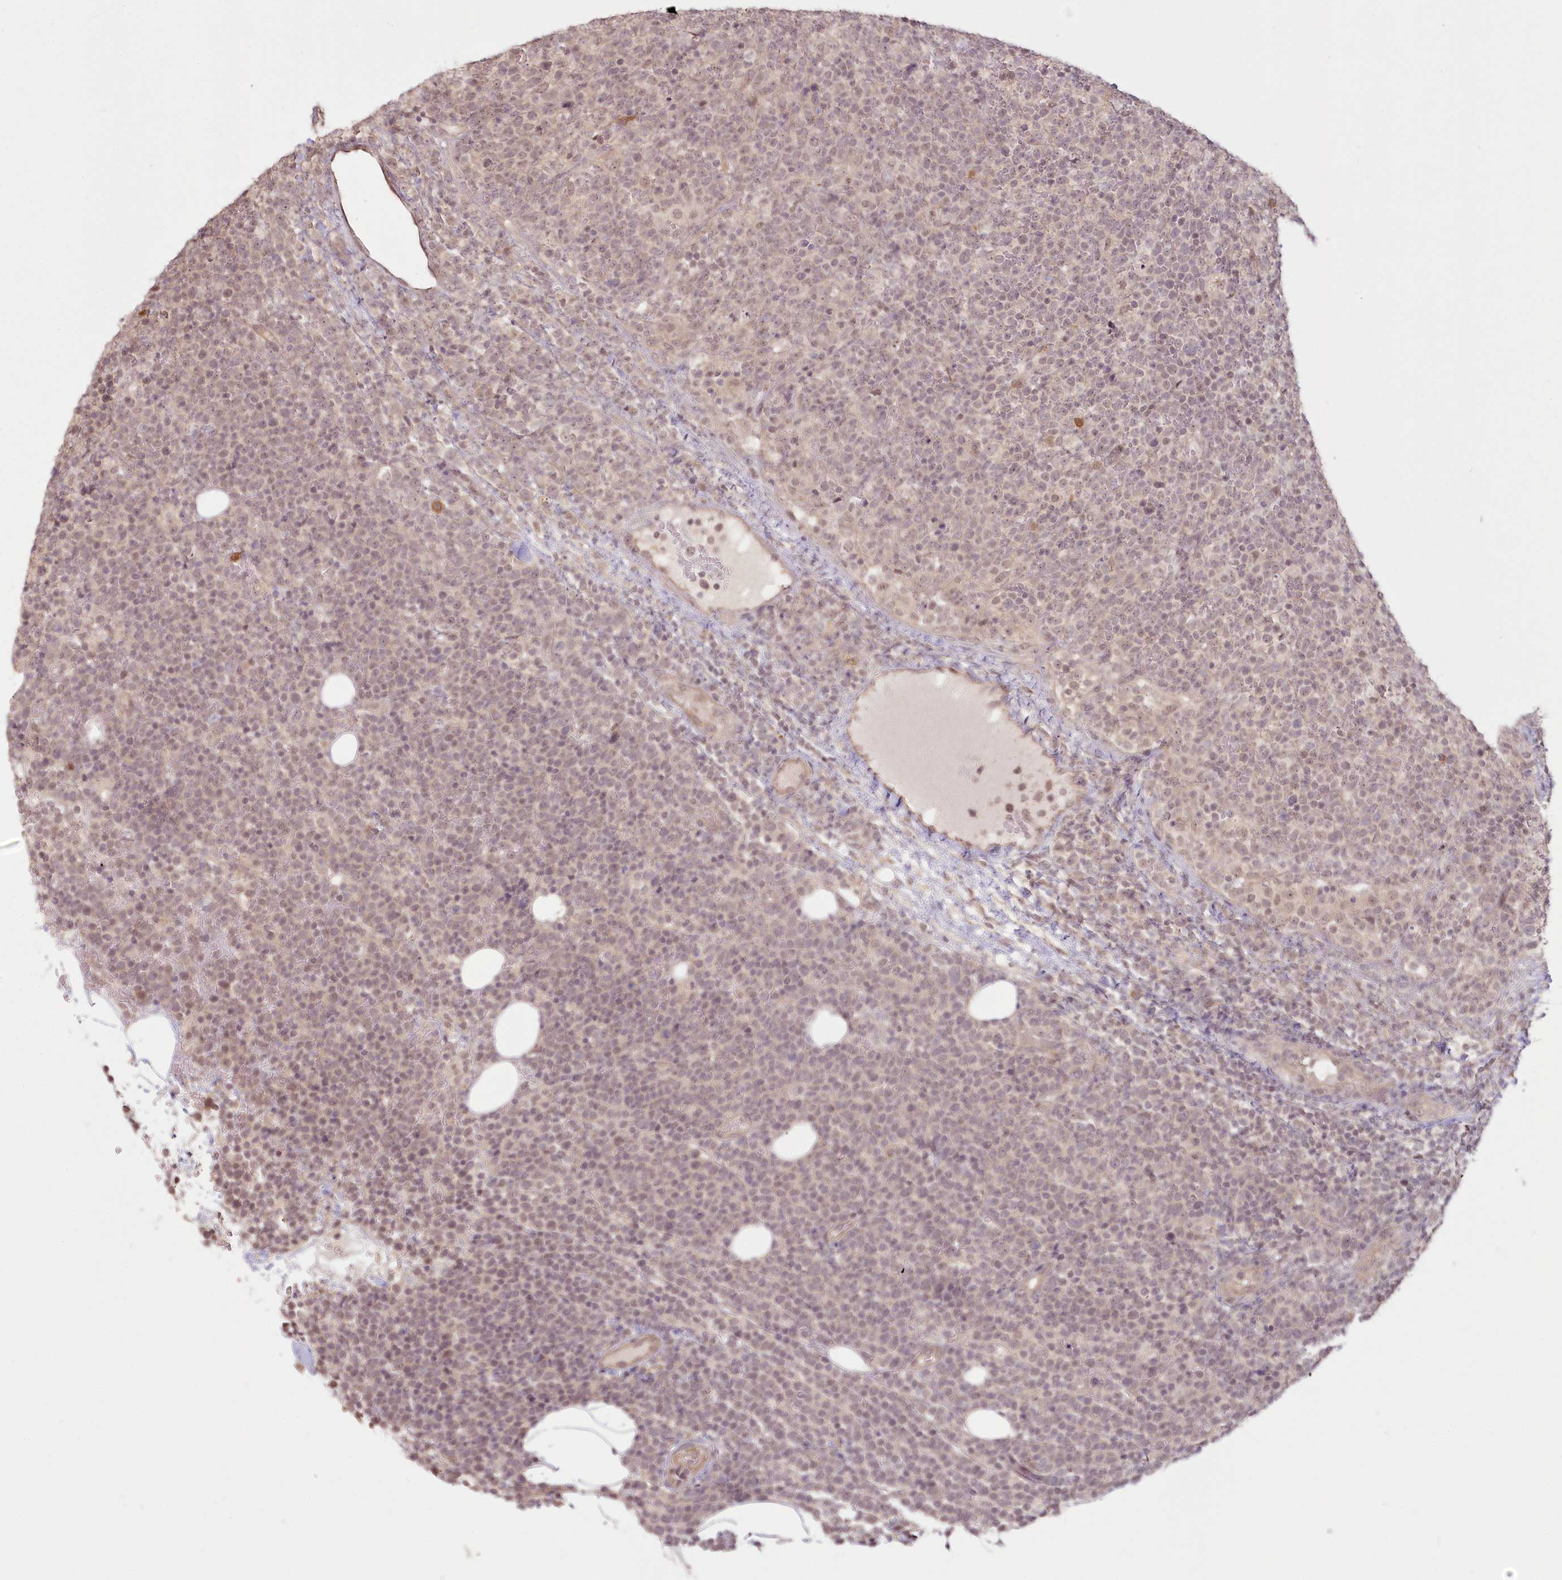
{"staining": {"intensity": "weak", "quantity": "25%-75%", "location": "nuclear"}, "tissue": "lymphoma", "cell_type": "Tumor cells", "image_type": "cancer", "snomed": [{"axis": "morphology", "description": "Malignant lymphoma, non-Hodgkin's type, High grade"}, {"axis": "topography", "description": "Lymph node"}], "caption": "Tumor cells show low levels of weak nuclear expression in approximately 25%-75% of cells in human lymphoma. (DAB IHC, brown staining for protein, blue staining for nuclei).", "gene": "R3HDM2", "patient": {"sex": "male", "age": 61}}